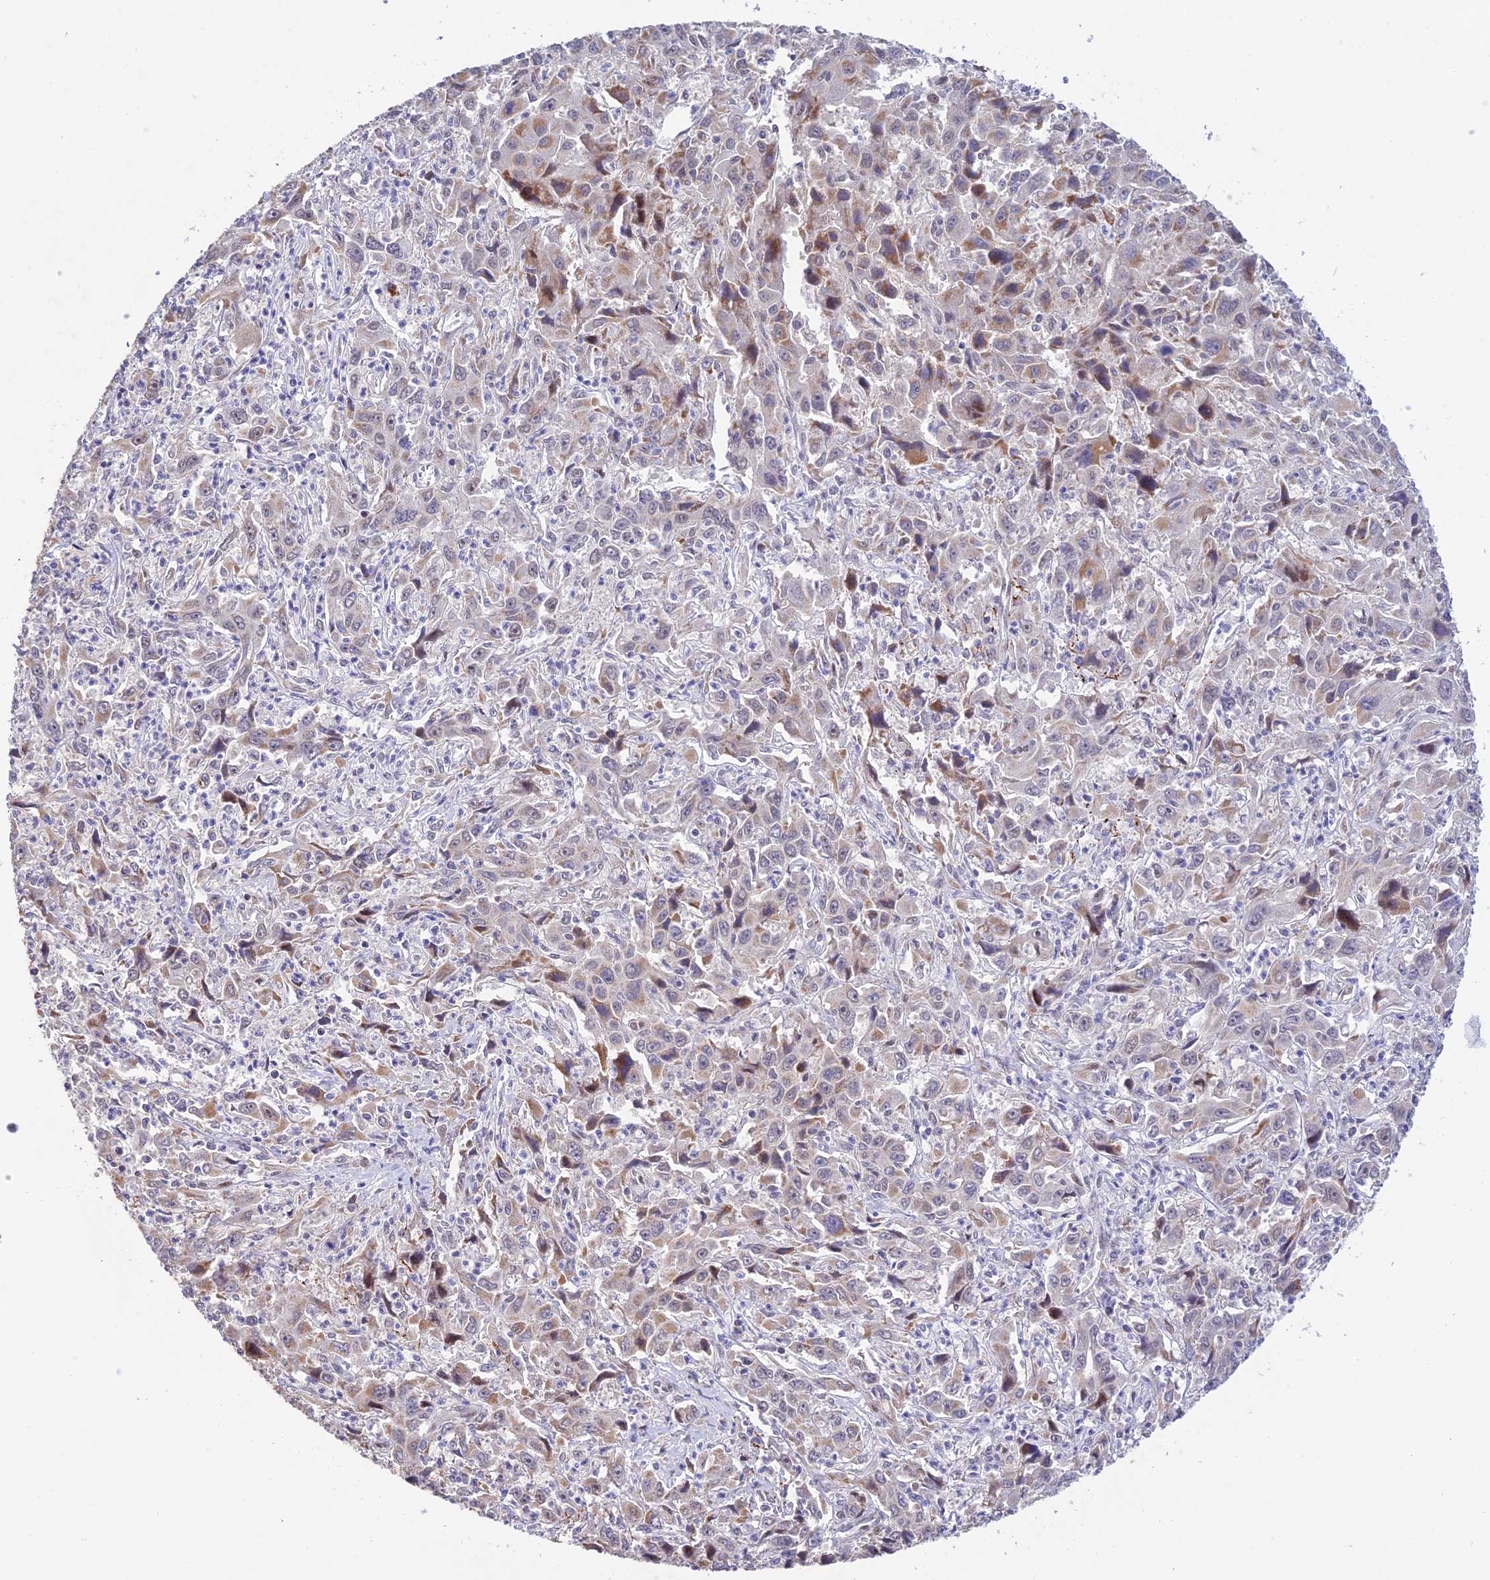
{"staining": {"intensity": "moderate", "quantity": "<25%", "location": "cytoplasmic/membranous"}, "tissue": "liver cancer", "cell_type": "Tumor cells", "image_type": "cancer", "snomed": [{"axis": "morphology", "description": "Carcinoma, Hepatocellular, NOS"}, {"axis": "topography", "description": "Liver"}], "caption": "DAB (3,3'-diaminobenzidine) immunohistochemical staining of liver hepatocellular carcinoma displays moderate cytoplasmic/membranous protein expression in approximately <25% of tumor cells.", "gene": "WDR55", "patient": {"sex": "male", "age": 63}}